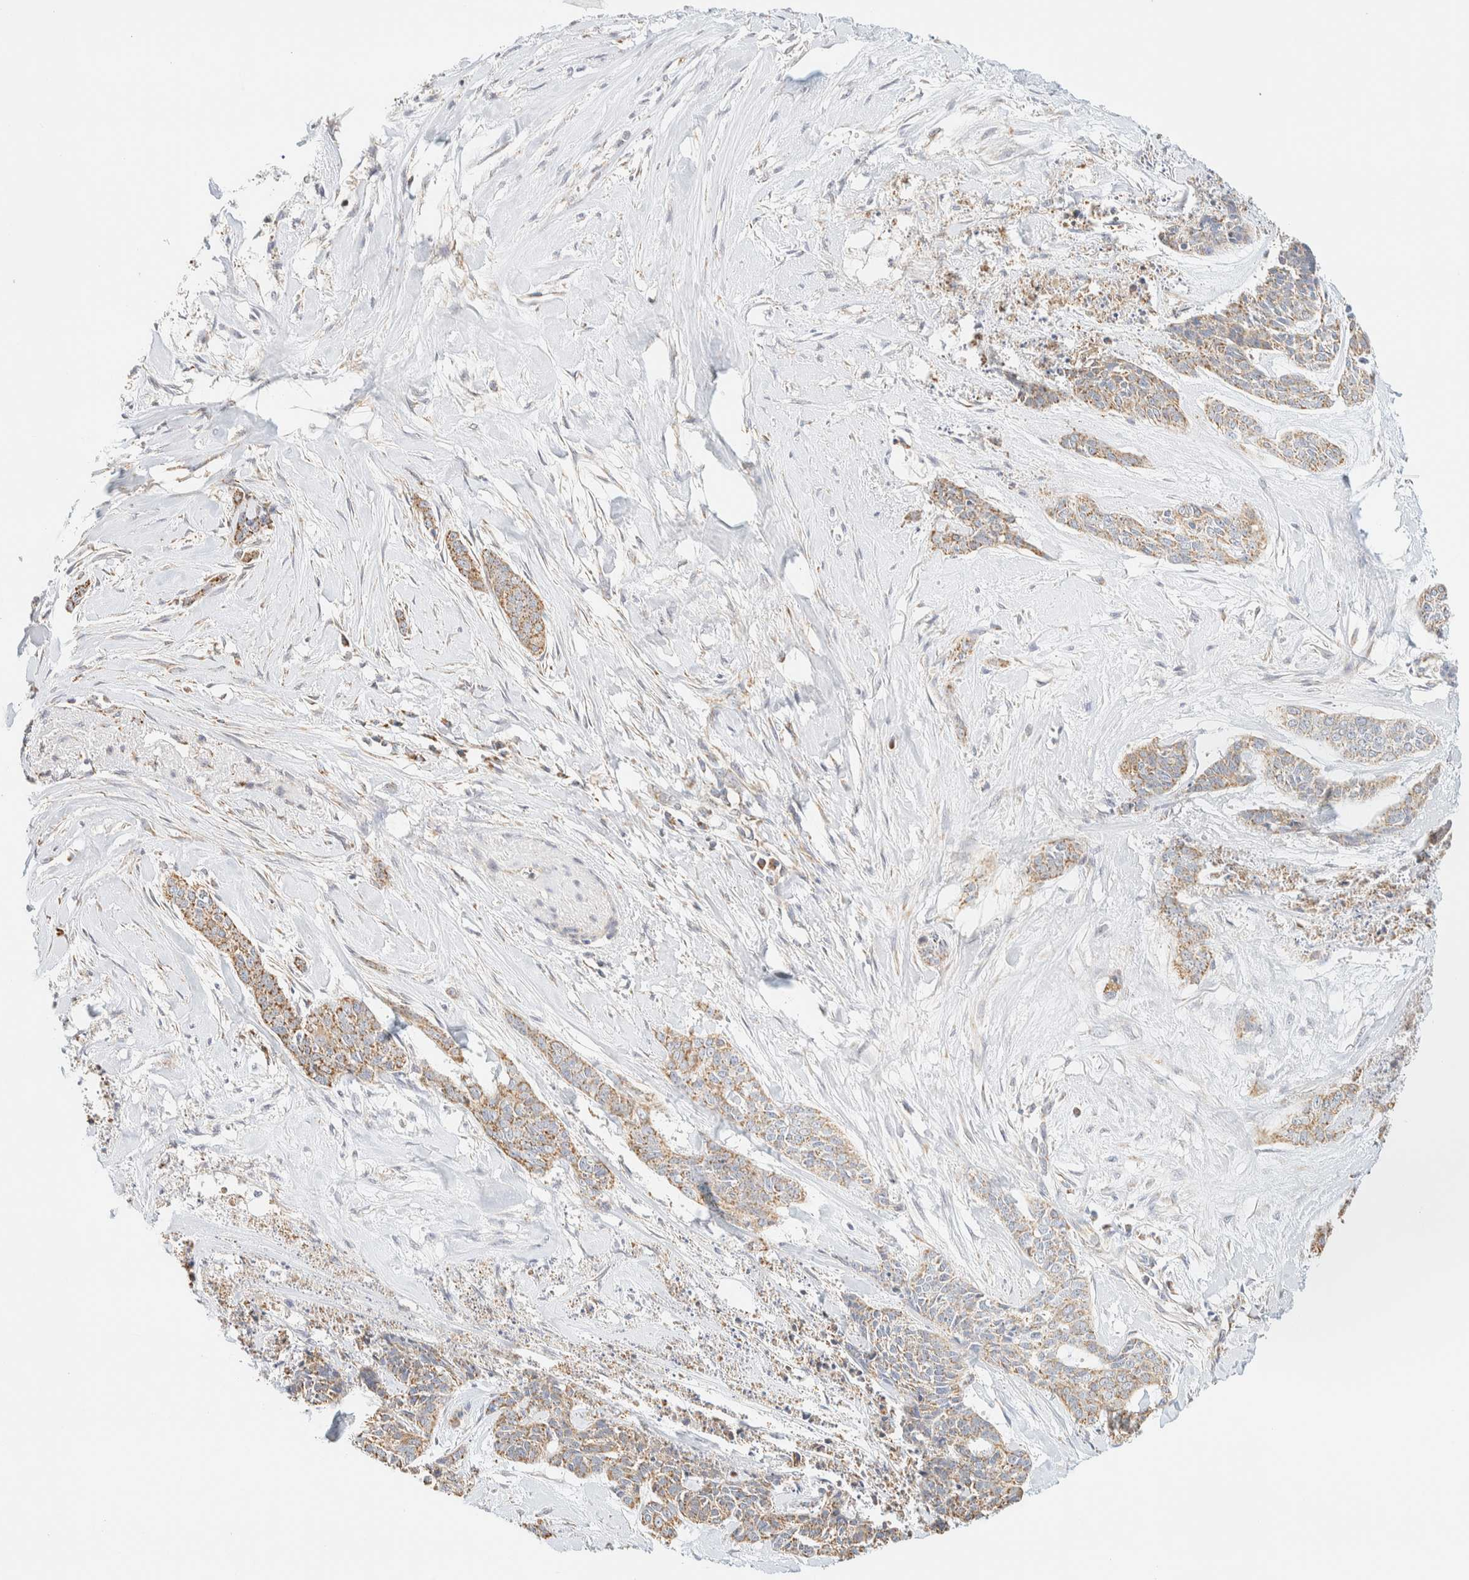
{"staining": {"intensity": "weak", "quantity": ">75%", "location": "cytoplasmic/membranous"}, "tissue": "skin cancer", "cell_type": "Tumor cells", "image_type": "cancer", "snomed": [{"axis": "morphology", "description": "Basal cell carcinoma"}, {"axis": "topography", "description": "Skin"}], "caption": "Weak cytoplasmic/membranous protein staining is present in about >75% of tumor cells in basal cell carcinoma (skin). (DAB IHC, brown staining for protein, blue staining for nuclei).", "gene": "APBB2", "patient": {"sex": "female", "age": 64}}